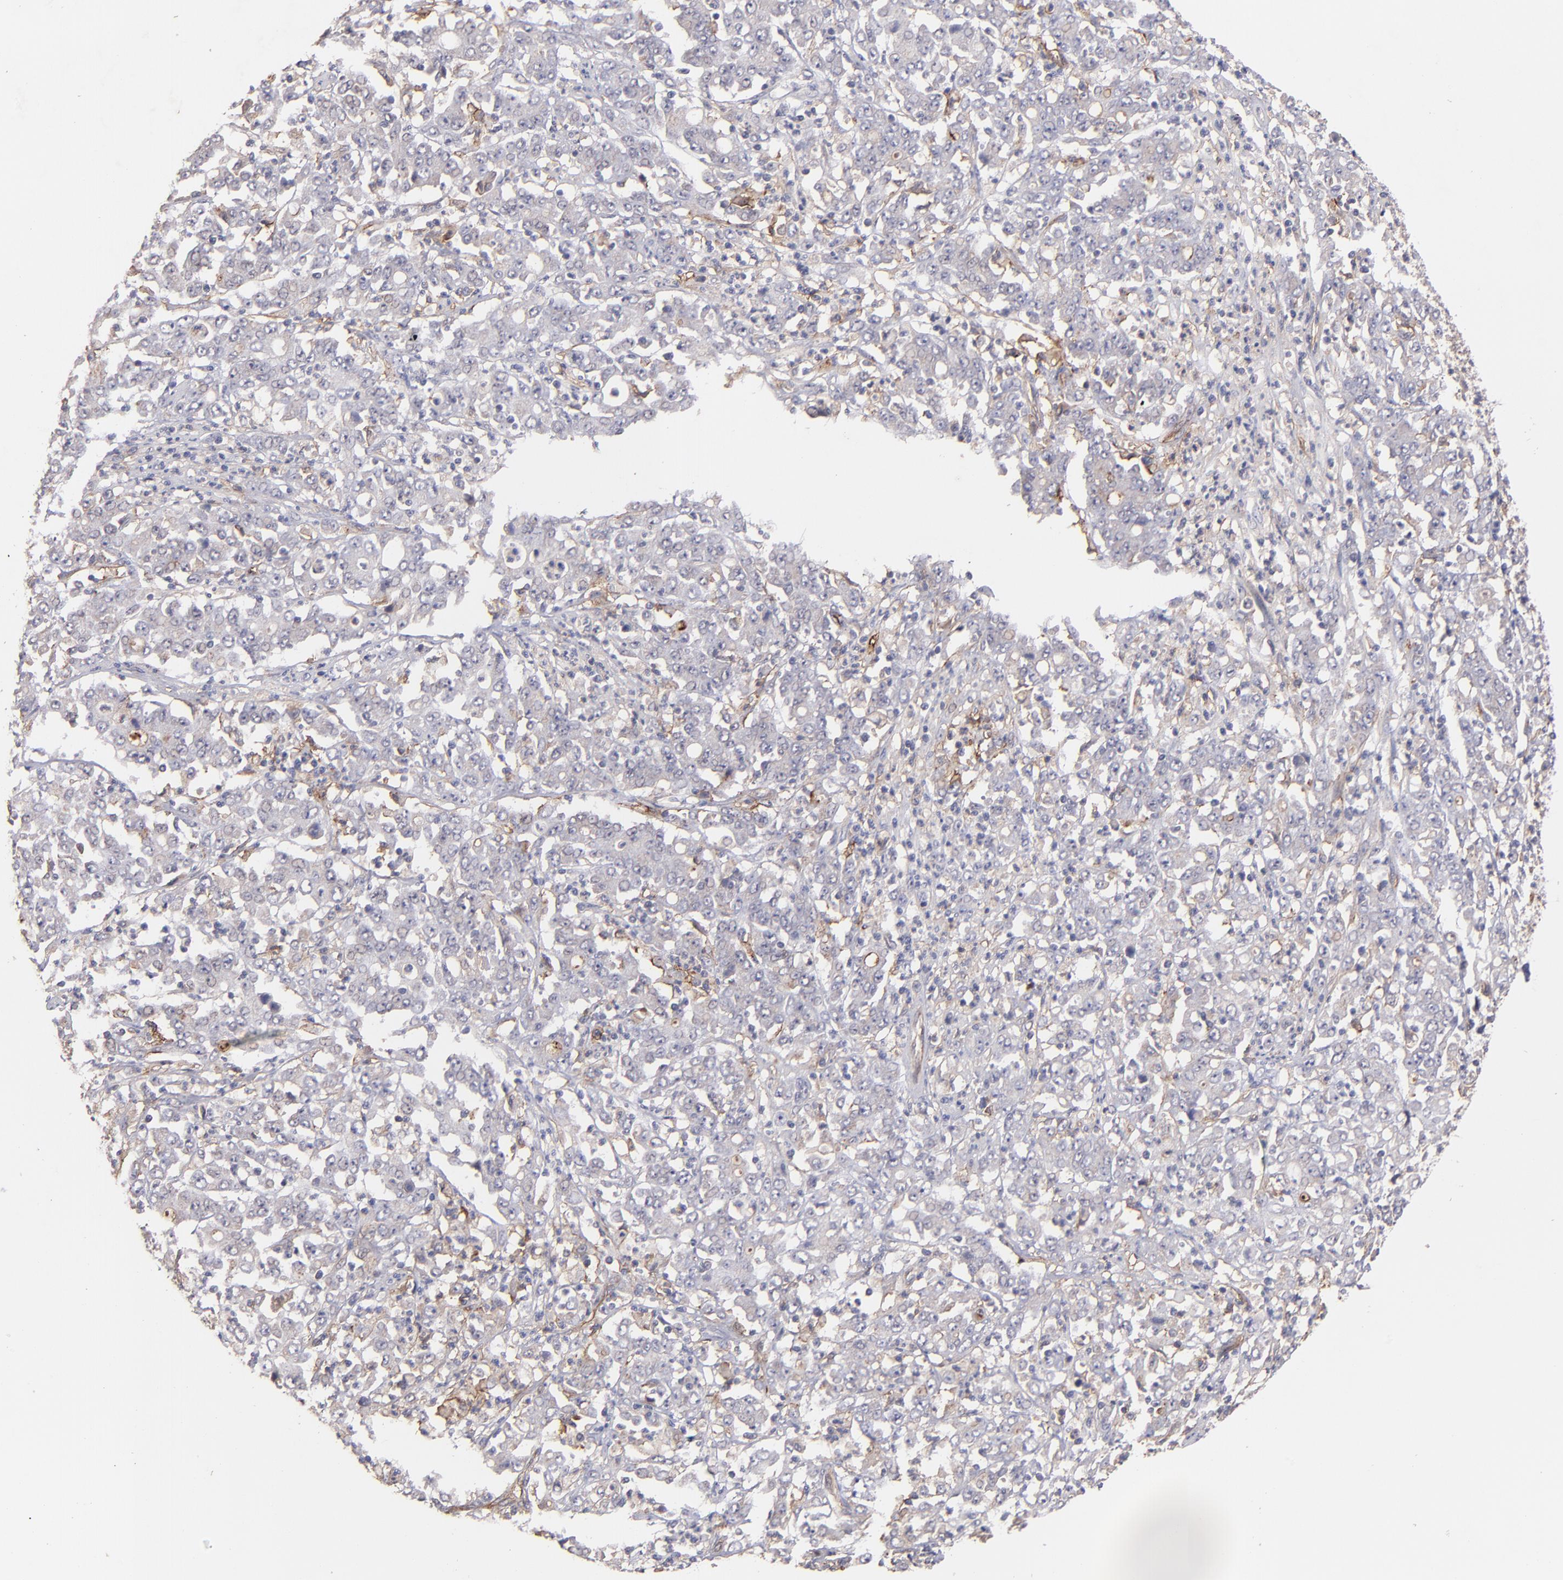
{"staining": {"intensity": "negative", "quantity": "none", "location": "none"}, "tissue": "stomach cancer", "cell_type": "Tumor cells", "image_type": "cancer", "snomed": [{"axis": "morphology", "description": "Adenocarcinoma, NOS"}, {"axis": "topography", "description": "Stomach, lower"}], "caption": "Stomach adenocarcinoma was stained to show a protein in brown. There is no significant positivity in tumor cells.", "gene": "ICAM1", "patient": {"sex": "female", "age": 71}}